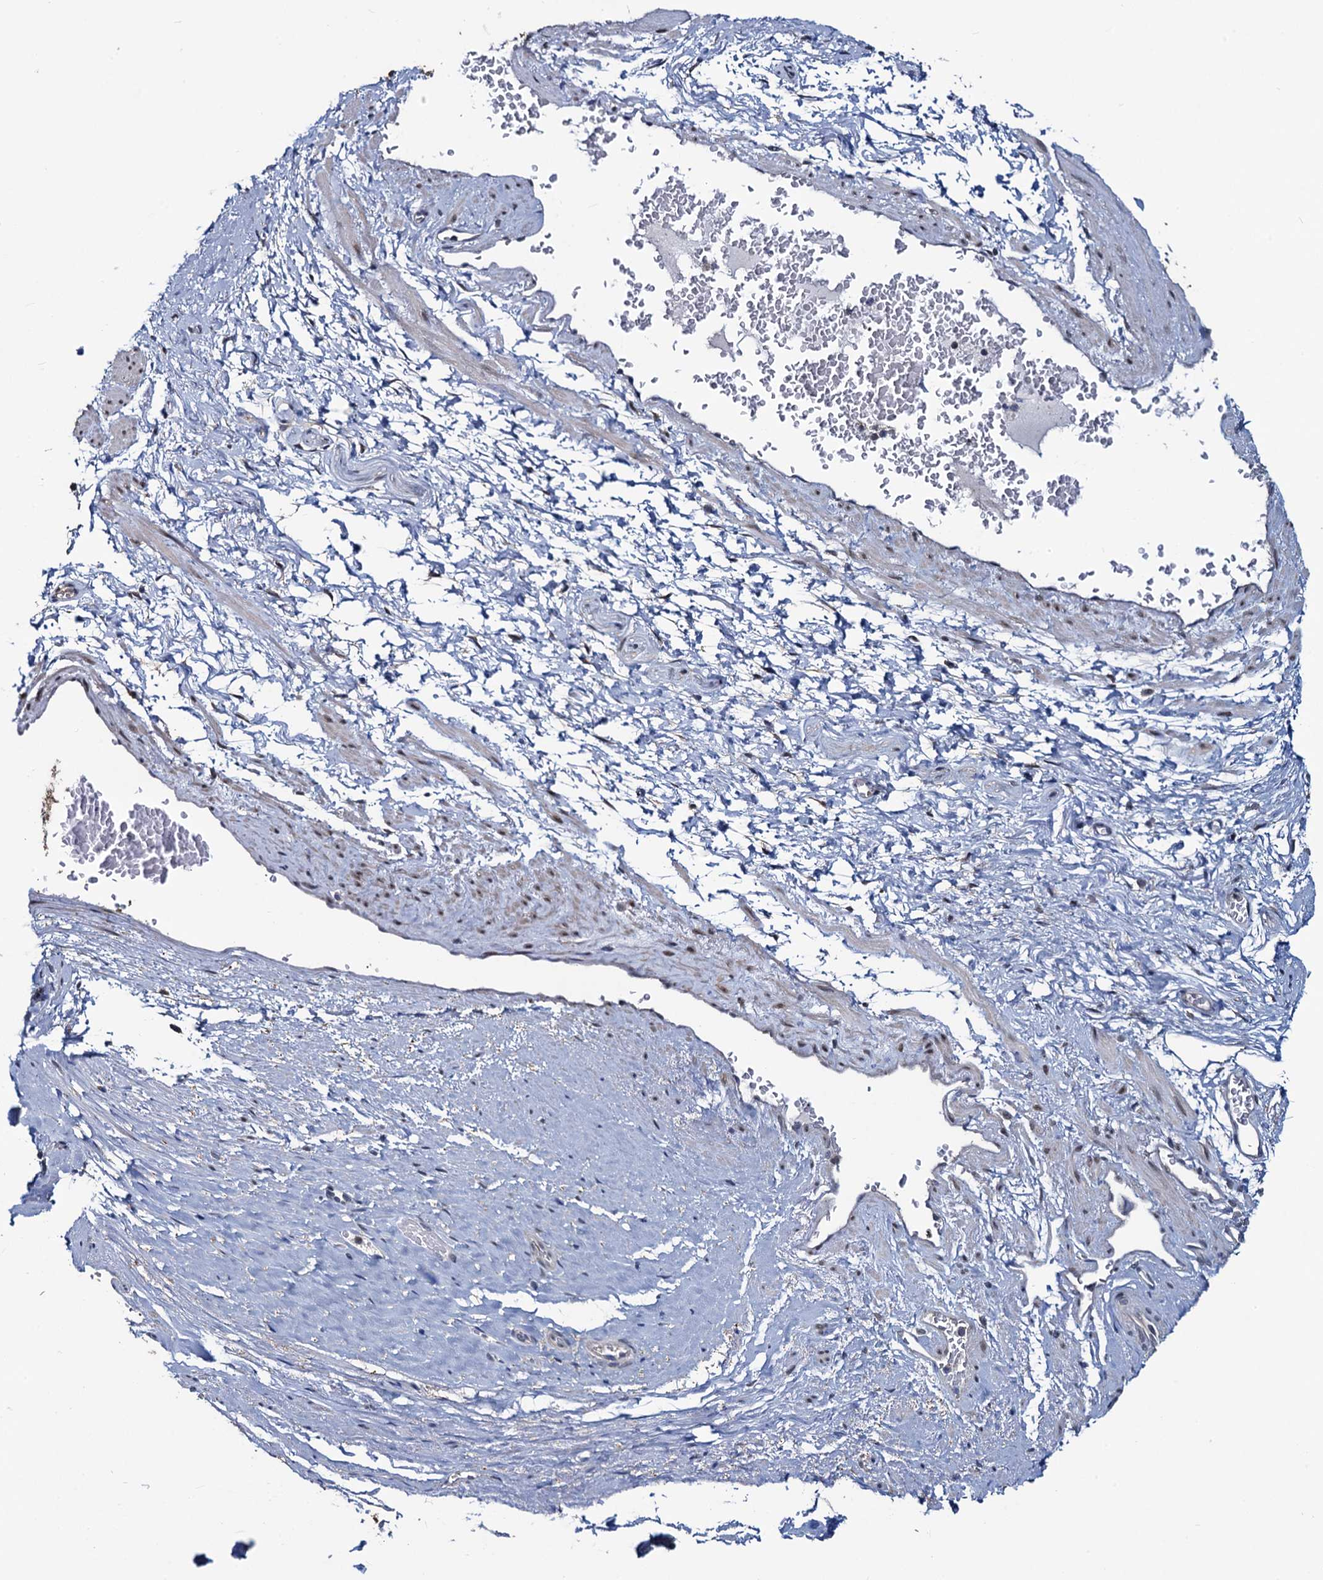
{"staining": {"intensity": "negative", "quantity": "none", "location": "none"}, "tissue": "soft tissue", "cell_type": "Fibroblasts", "image_type": "normal", "snomed": [{"axis": "morphology", "description": "Normal tissue, NOS"}, {"axis": "morphology", "description": "Adenocarcinoma, Low grade"}, {"axis": "topography", "description": "Prostate"}, {"axis": "topography", "description": "Peripheral nerve tissue"}], "caption": "Immunohistochemistry image of normal human soft tissue stained for a protein (brown), which displays no staining in fibroblasts. The staining is performed using DAB (3,3'-diaminobenzidine) brown chromogen with nuclei counter-stained in using hematoxylin.", "gene": "RTKN2", "patient": {"sex": "male", "age": 63}}